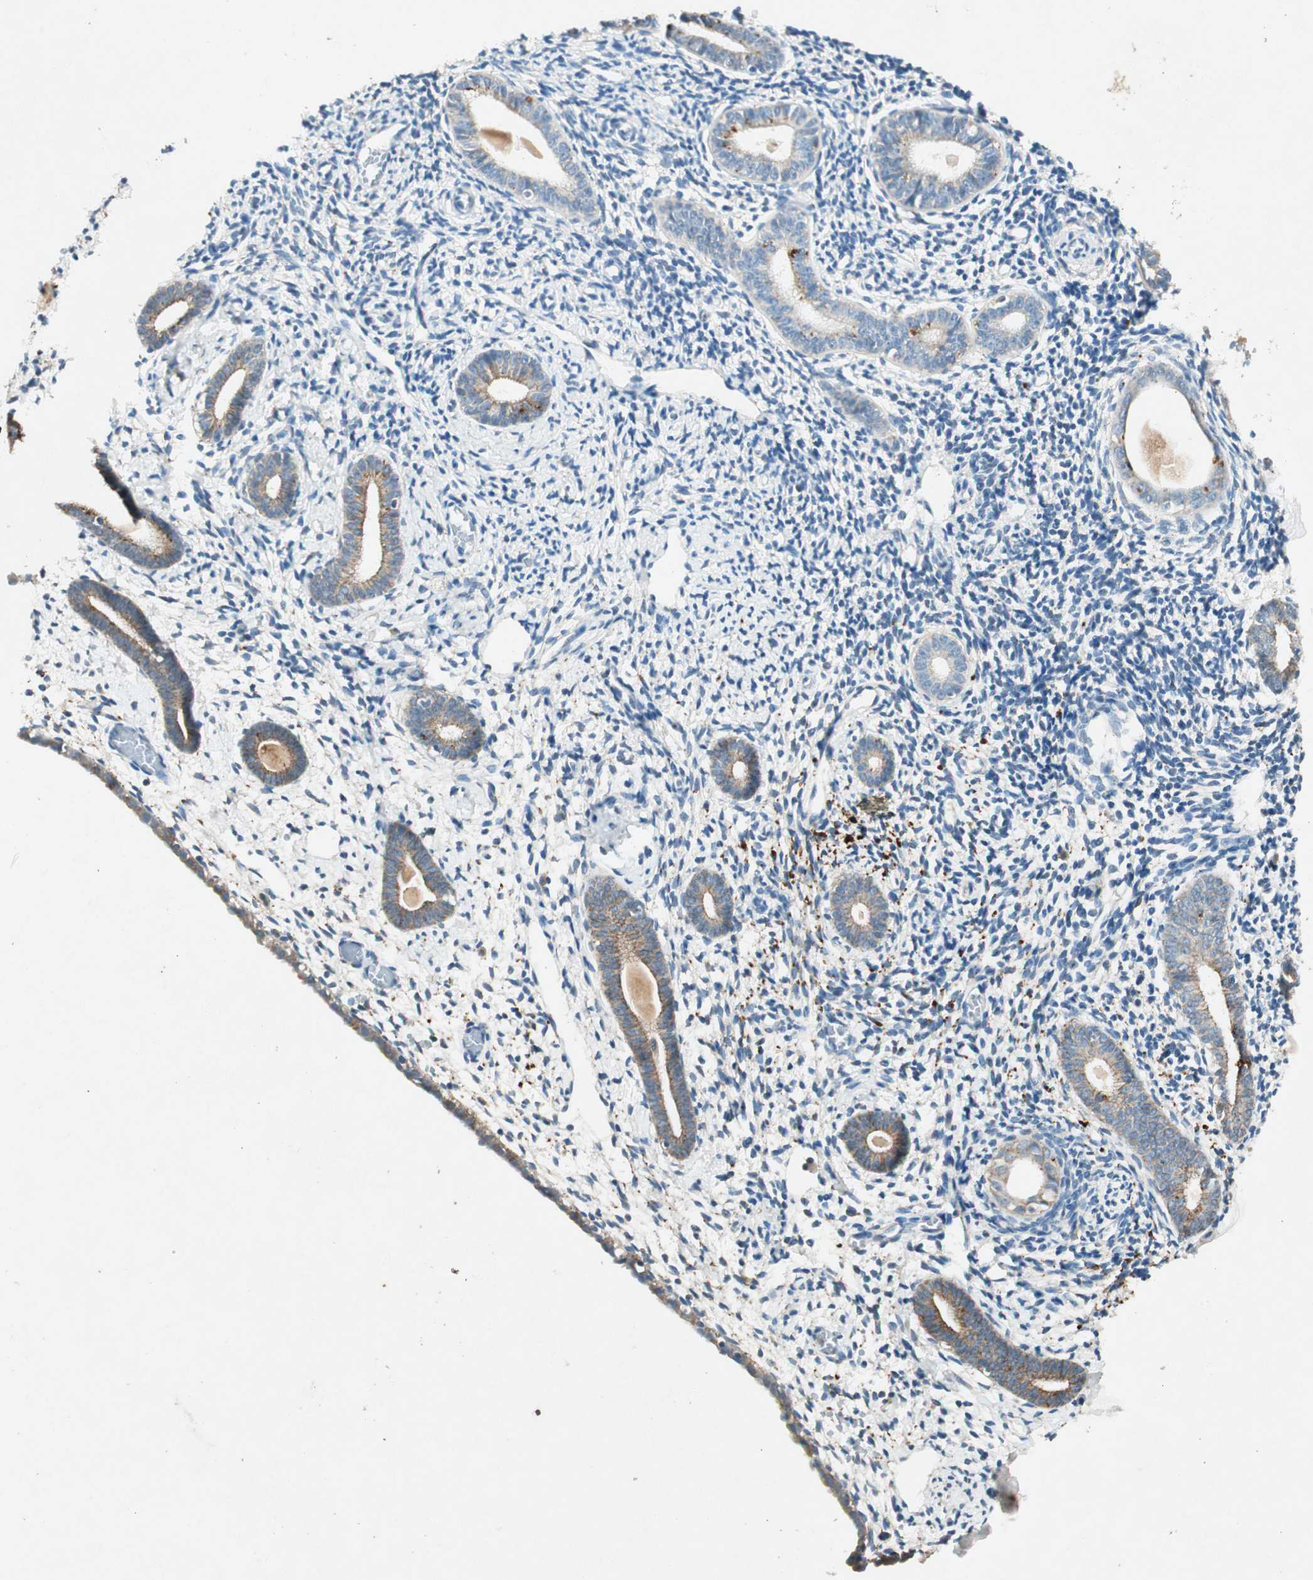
{"staining": {"intensity": "negative", "quantity": "none", "location": "none"}, "tissue": "endometrium", "cell_type": "Cells in endometrial stroma", "image_type": "normal", "snomed": [{"axis": "morphology", "description": "Normal tissue, NOS"}, {"axis": "topography", "description": "Endometrium"}], "caption": "The image demonstrates no staining of cells in endometrial stroma in unremarkable endometrium. (Immunohistochemistry (ihc), brightfield microscopy, high magnification).", "gene": "NKAIN1", "patient": {"sex": "female", "age": 71}}